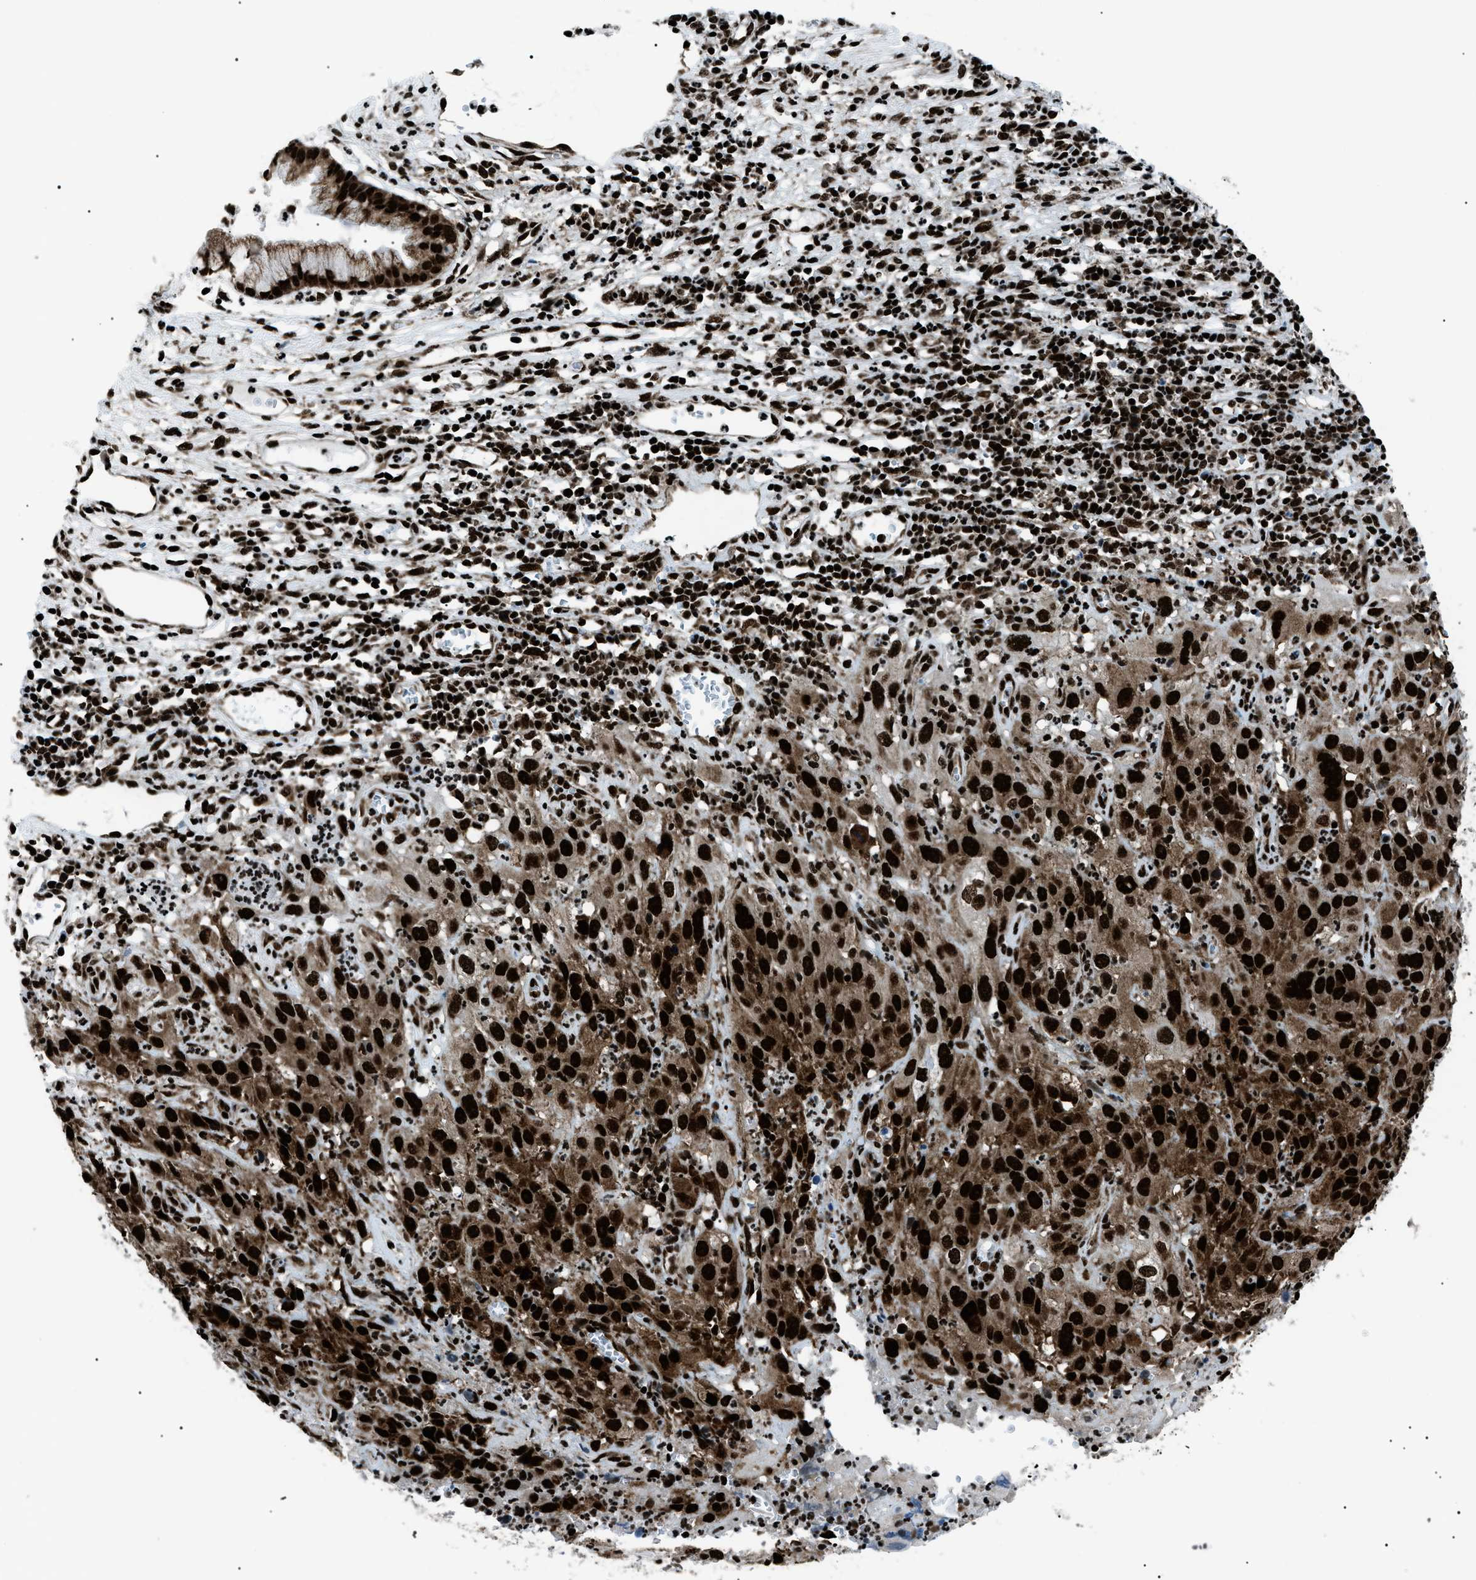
{"staining": {"intensity": "strong", "quantity": ">75%", "location": "cytoplasmic/membranous,nuclear"}, "tissue": "cervical cancer", "cell_type": "Tumor cells", "image_type": "cancer", "snomed": [{"axis": "morphology", "description": "Squamous cell carcinoma, NOS"}, {"axis": "topography", "description": "Cervix"}], "caption": "Strong cytoplasmic/membranous and nuclear positivity is seen in about >75% of tumor cells in squamous cell carcinoma (cervical).", "gene": "HNRNPK", "patient": {"sex": "female", "age": 32}}